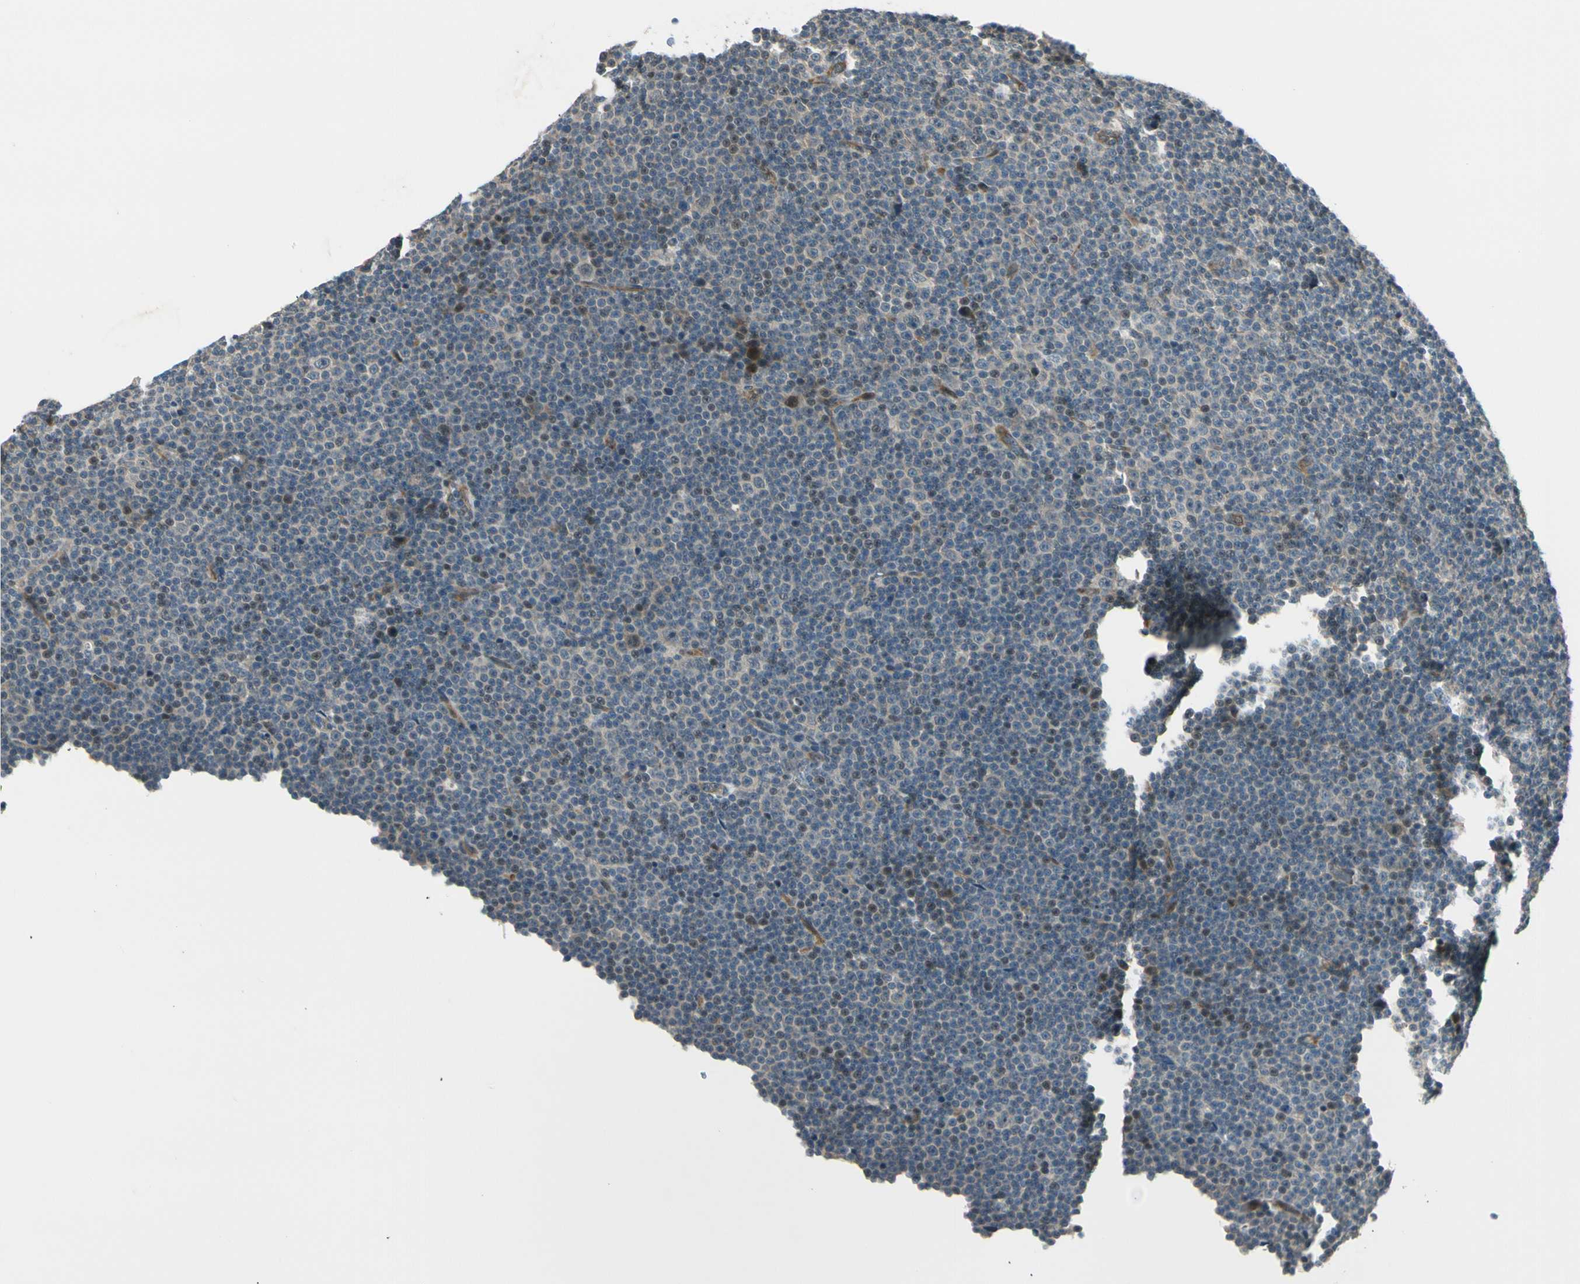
{"staining": {"intensity": "weak", "quantity": "<25%", "location": "nuclear"}, "tissue": "lymphoma", "cell_type": "Tumor cells", "image_type": "cancer", "snomed": [{"axis": "morphology", "description": "Malignant lymphoma, non-Hodgkin's type, Low grade"}, {"axis": "topography", "description": "Lymph node"}], "caption": "Tumor cells show no significant expression in malignant lymphoma, non-Hodgkin's type (low-grade).", "gene": "SVBP", "patient": {"sex": "female", "age": 67}}